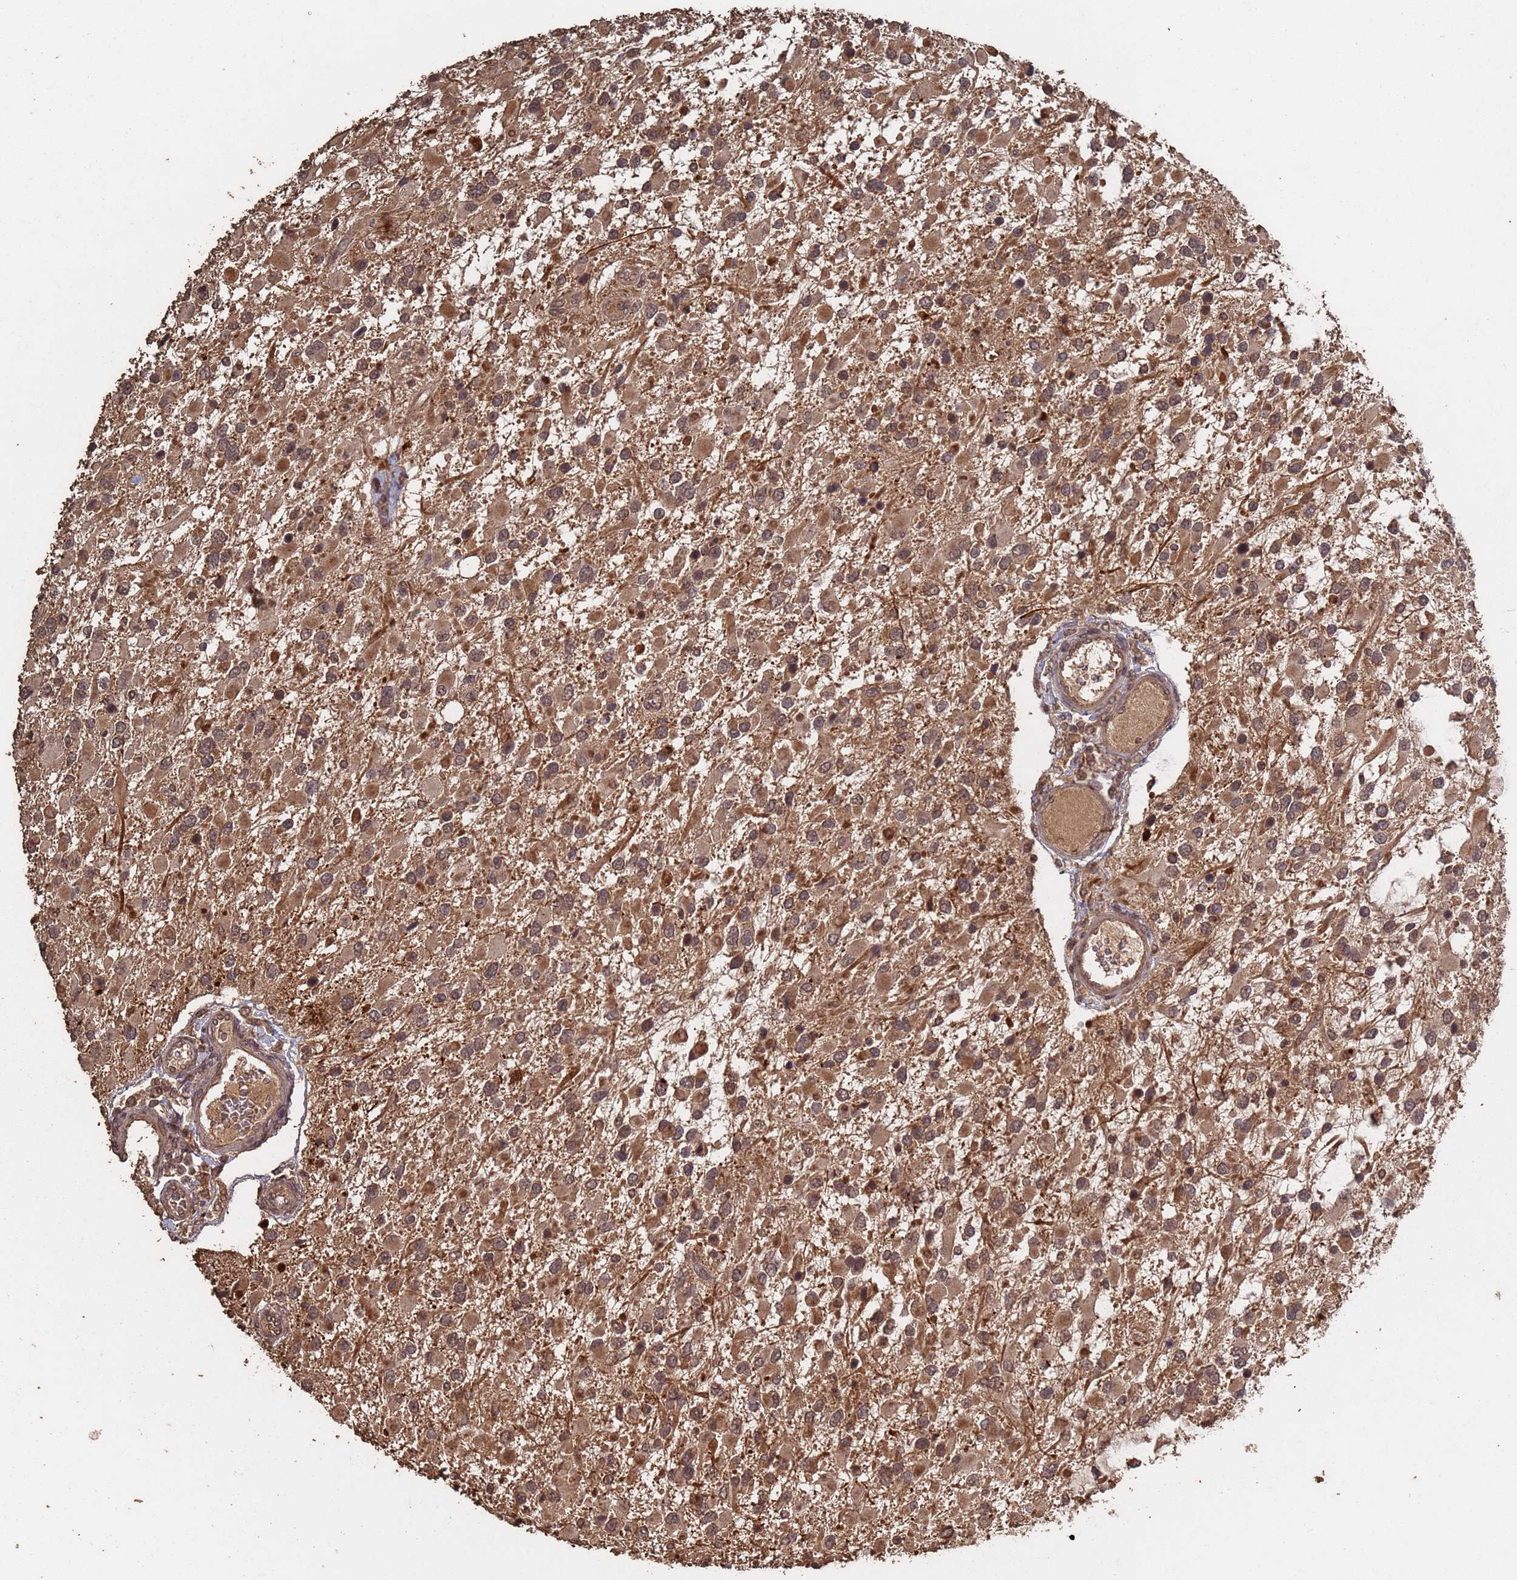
{"staining": {"intensity": "moderate", "quantity": ">75%", "location": "cytoplasmic/membranous,nuclear"}, "tissue": "glioma", "cell_type": "Tumor cells", "image_type": "cancer", "snomed": [{"axis": "morphology", "description": "Glioma, malignant, High grade"}, {"axis": "topography", "description": "Brain"}], "caption": "Protein staining of glioma tissue shows moderate cytoplasmic/membranous and nuclear expression in approximately >75% of tumor cells.", "gene": "FRAT1", "patient": {"sex": "male", "age": 53}}